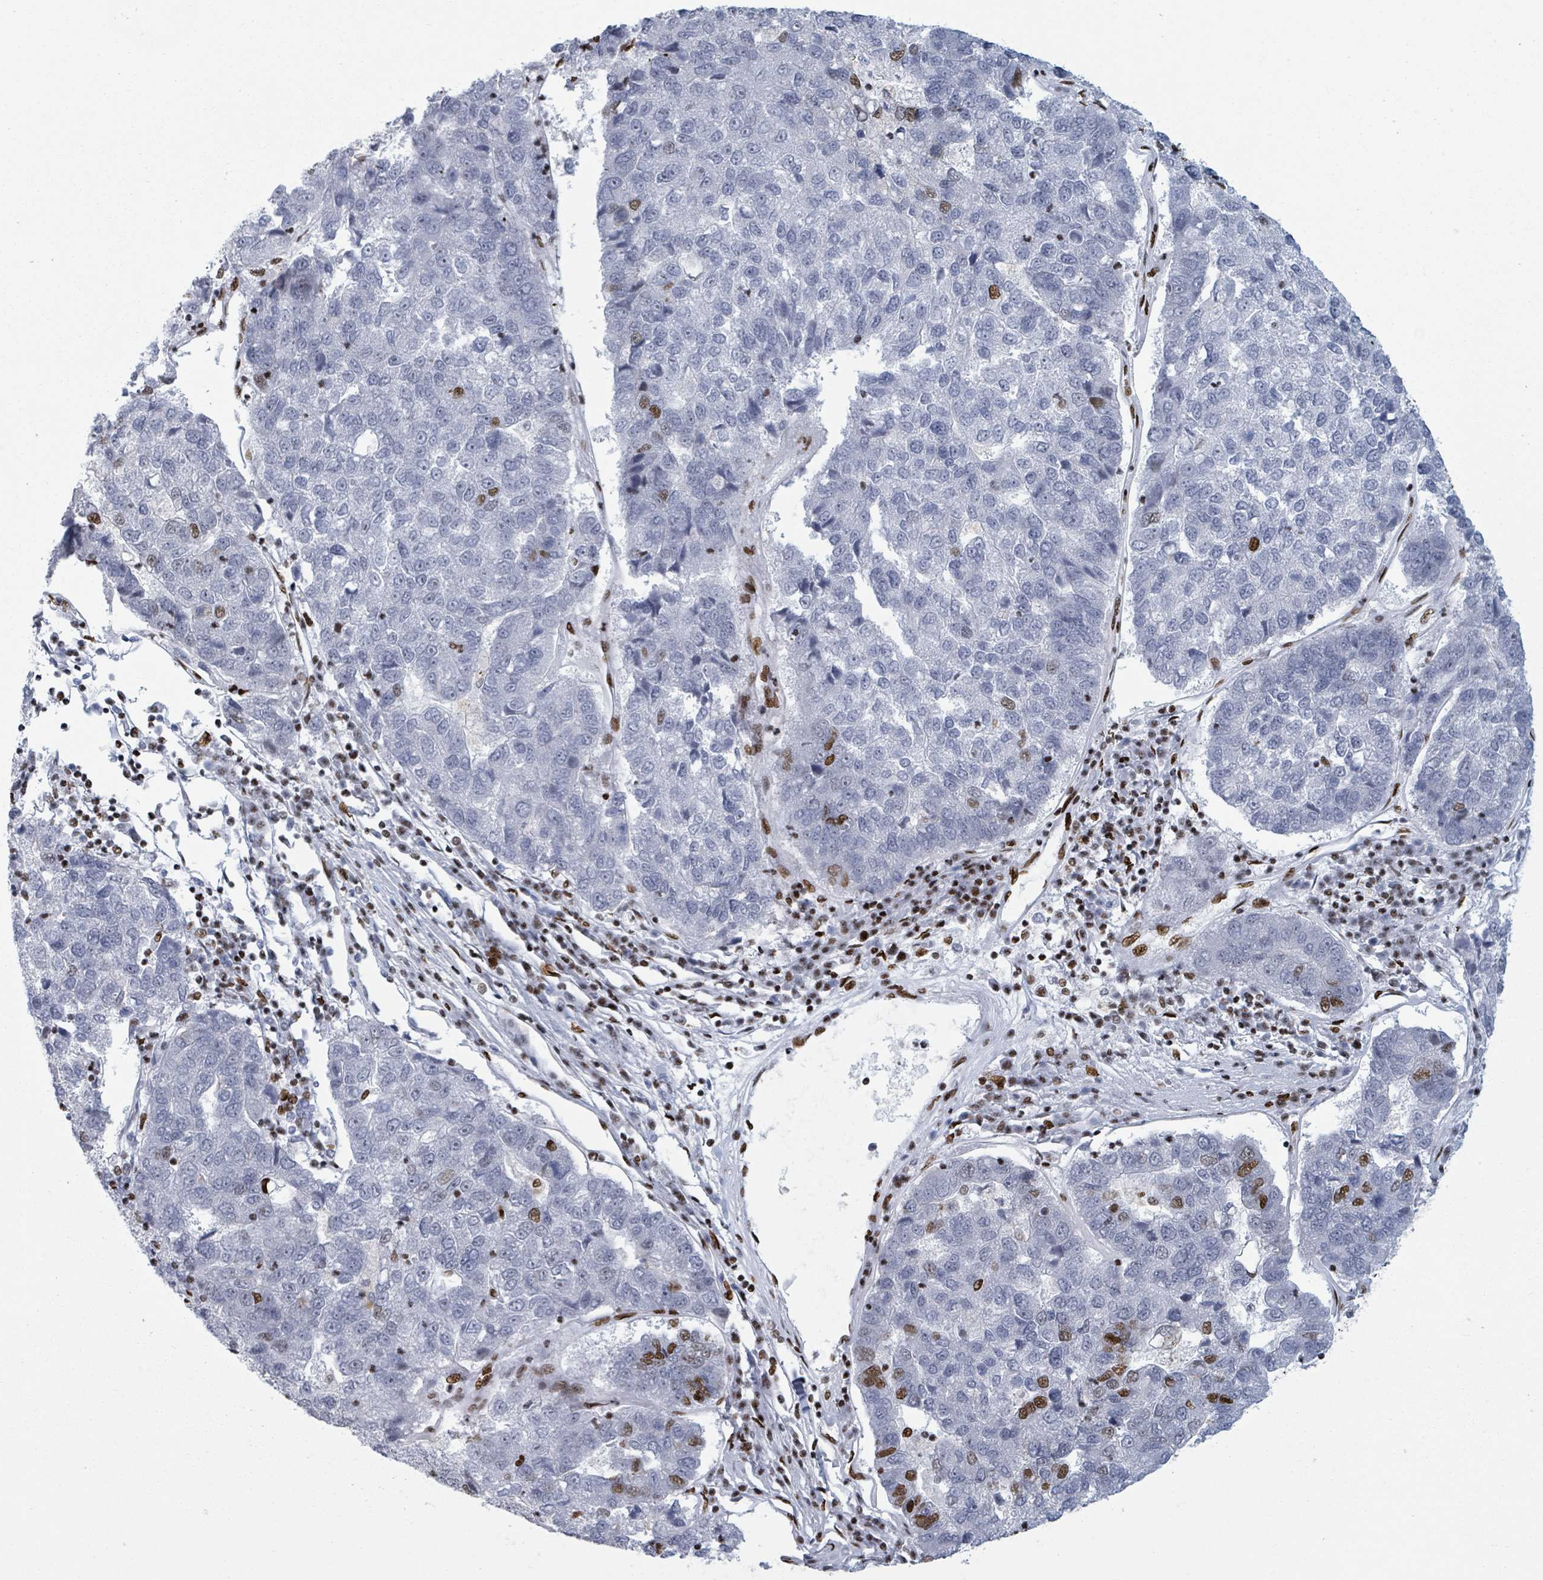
{"staining": {"intensity": "moderate", "quantity": "<25%", "location": "nuclear"}, "tissue": "pancreatic cancer", "cell_type": "Tumor cells", "image_type": "cancer", "snomed": [{"axis": "morphology", "description": "Adenocarcinoma, NOS"}, {"axis": "topography", "description": "Pancreas"}], "caption": "Tumor cells display low levels of moderate nuclear positivity in about <25% of cells in human pancreatic adenocarcinoma.", "gene": "DHX16", "patient": {"sex": "female", "age": 61}}